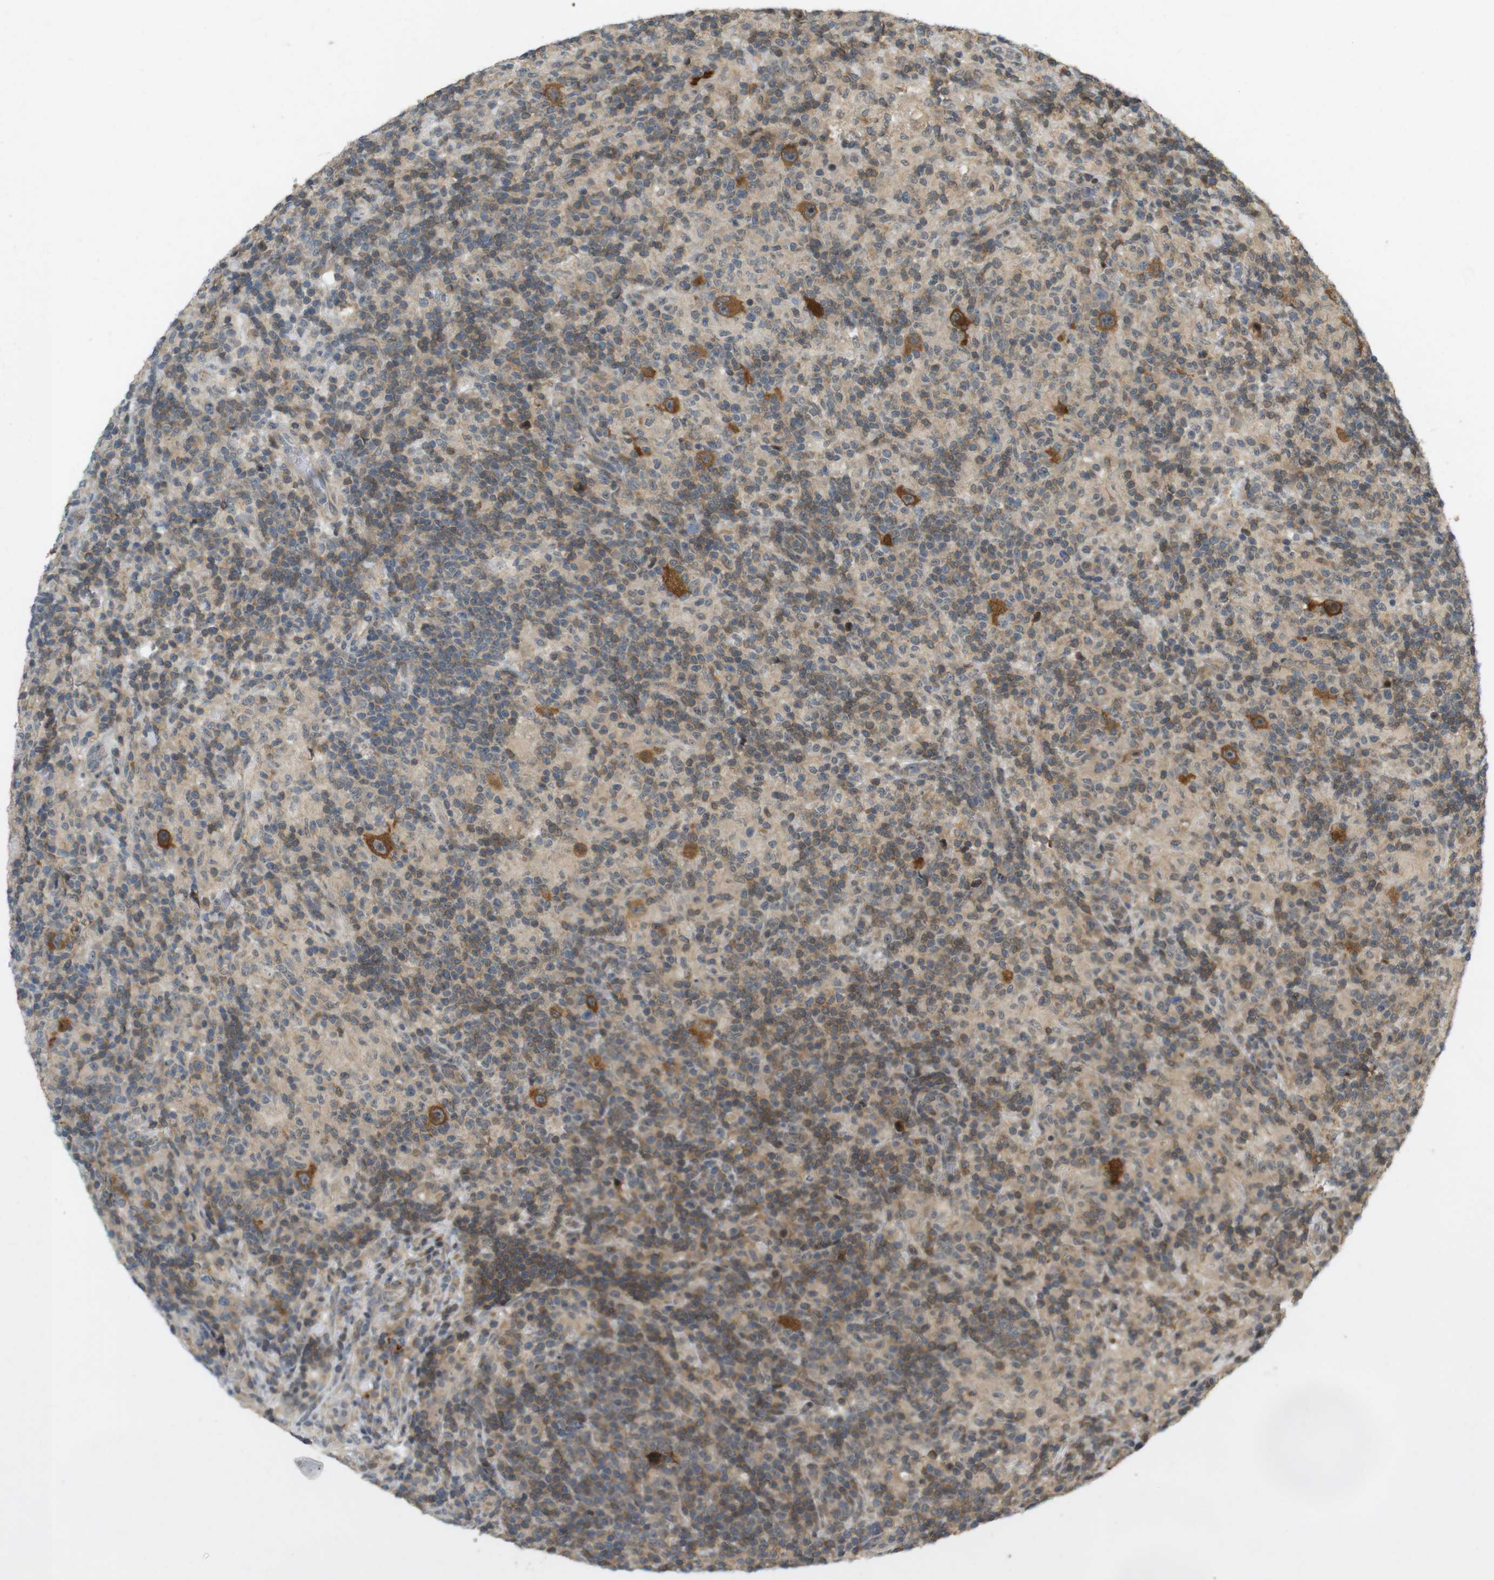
{"staining": {"intensity": "strong", "quantity": ">75%", "location": "cytoplasmic/membranous"}, "tissue": "lymphoma", "cell_type": "Tumor cells", "image_type": "cancer", "snomed": [{"axis": "morphology", "description": "Hodgkin's disease, NOS"}, {"axis": "topography", "description": "Lymph node"}], "caption": "Protein expression analysis of human Hodgkin's disease reveals strong cytoplasmic/membranous positivity in about >75% of tumor cells. The staining was performed using DAB (3,3'-diaminobenzidine) to visualize the protein expression in brown, while the nuclei were stained in blue with hematoxylin (Magnification: 20x).", "gene": "TMX3", "patient": {"sex": "male", "age": 70}}